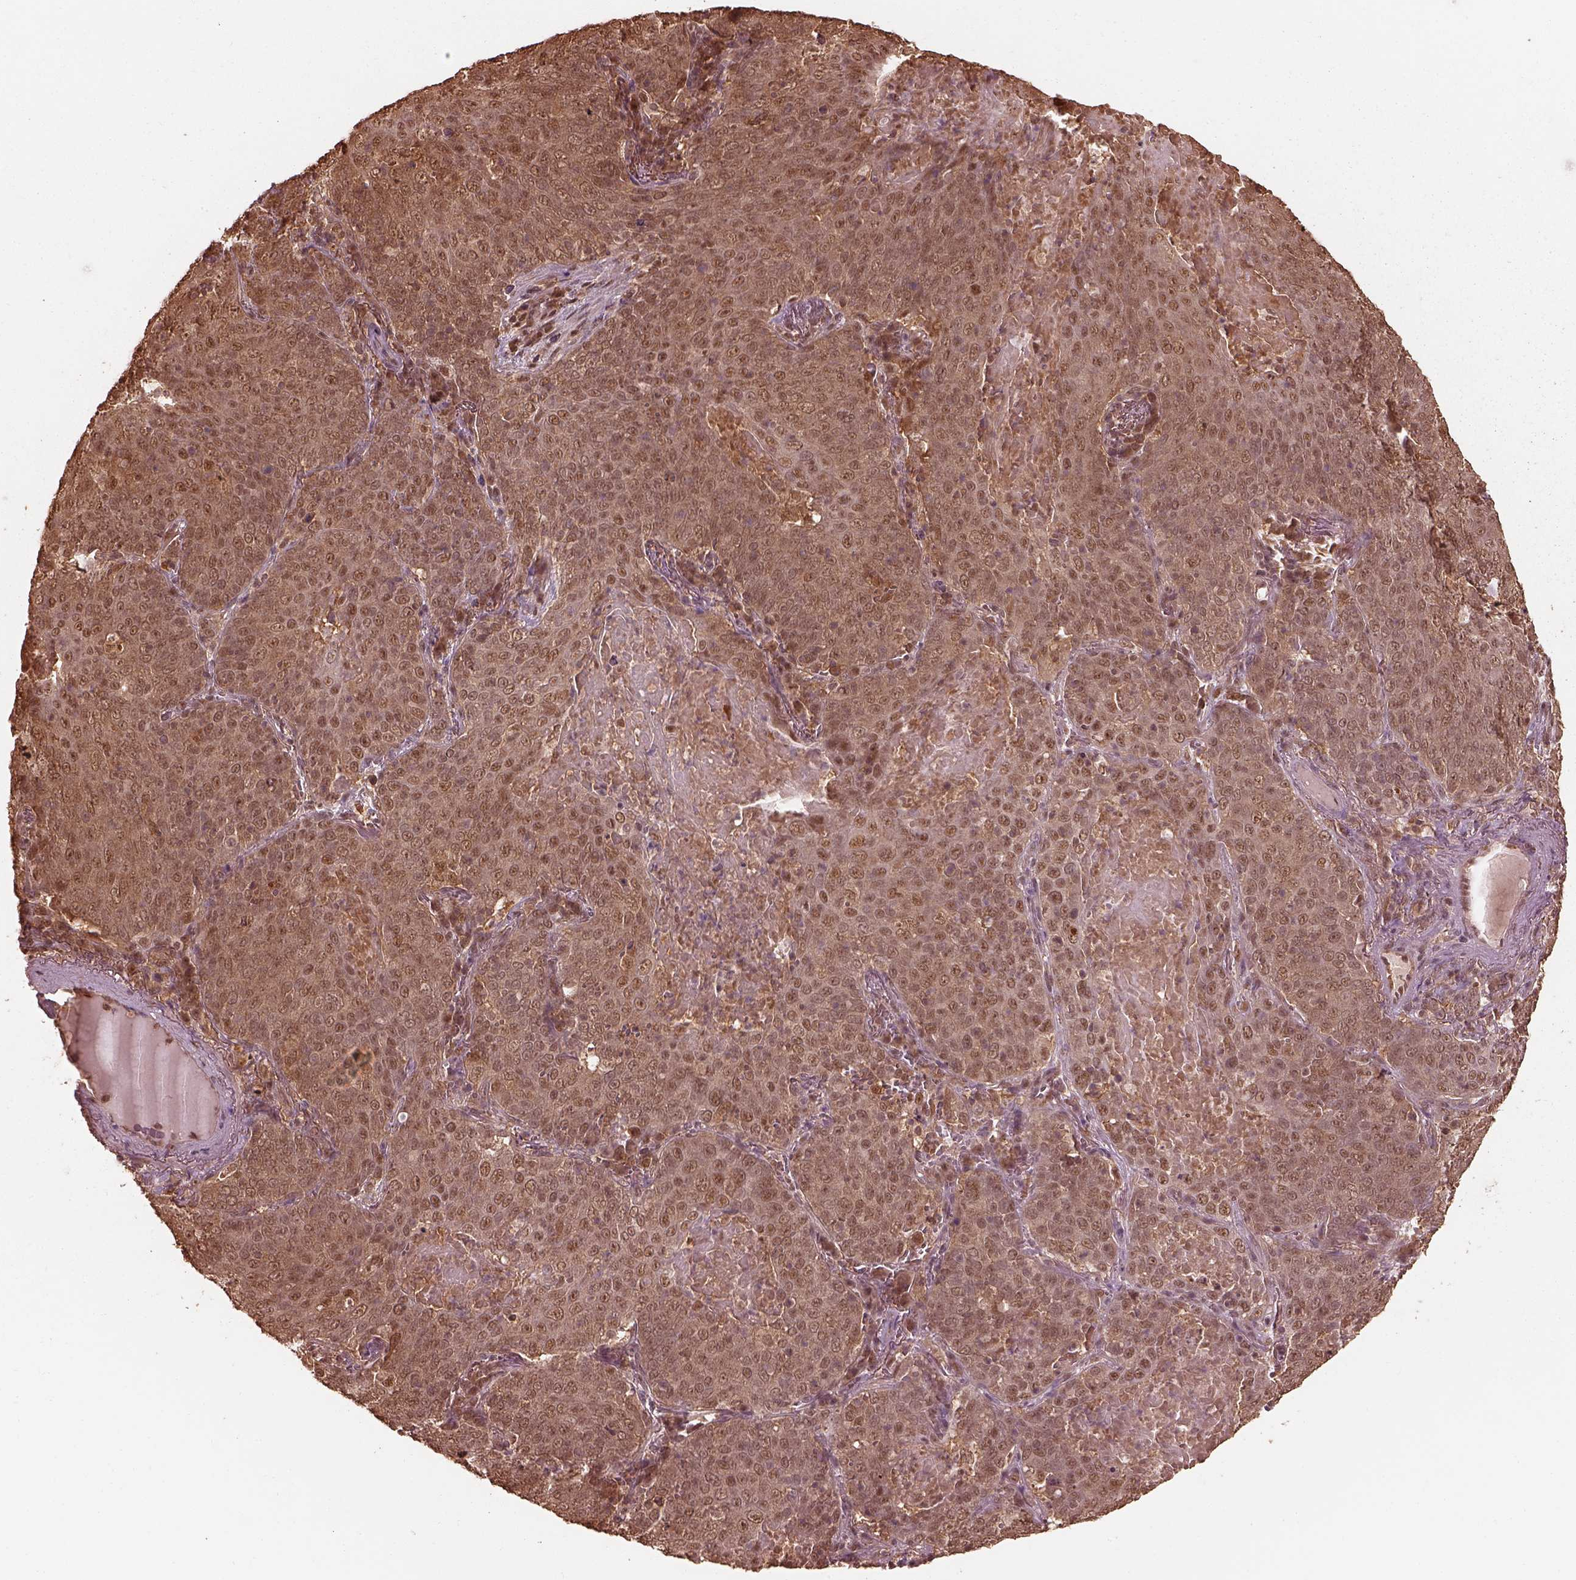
{"staining": {"intensity": "weak", "quantity": "25%-75%", "location": "cytoplasmic/membranous,nuclear"}, "tissue": "lung cancer", "cell_type": "Tumor cells", "image_type": "cancer", "snomed": [{"axis": "morphology", "description": "Squamous cell carcinoma, NOS"}, {"axis": "topography", "description": "Lung"}], "caption": "Squamous cell carcinoma (lung) stained for a protein displays weak cytoplasmic/membranous and nuclear positivity in tumor cells.", "gene": "PSMC5", "patient": {"sex": "male", "age": 82}}